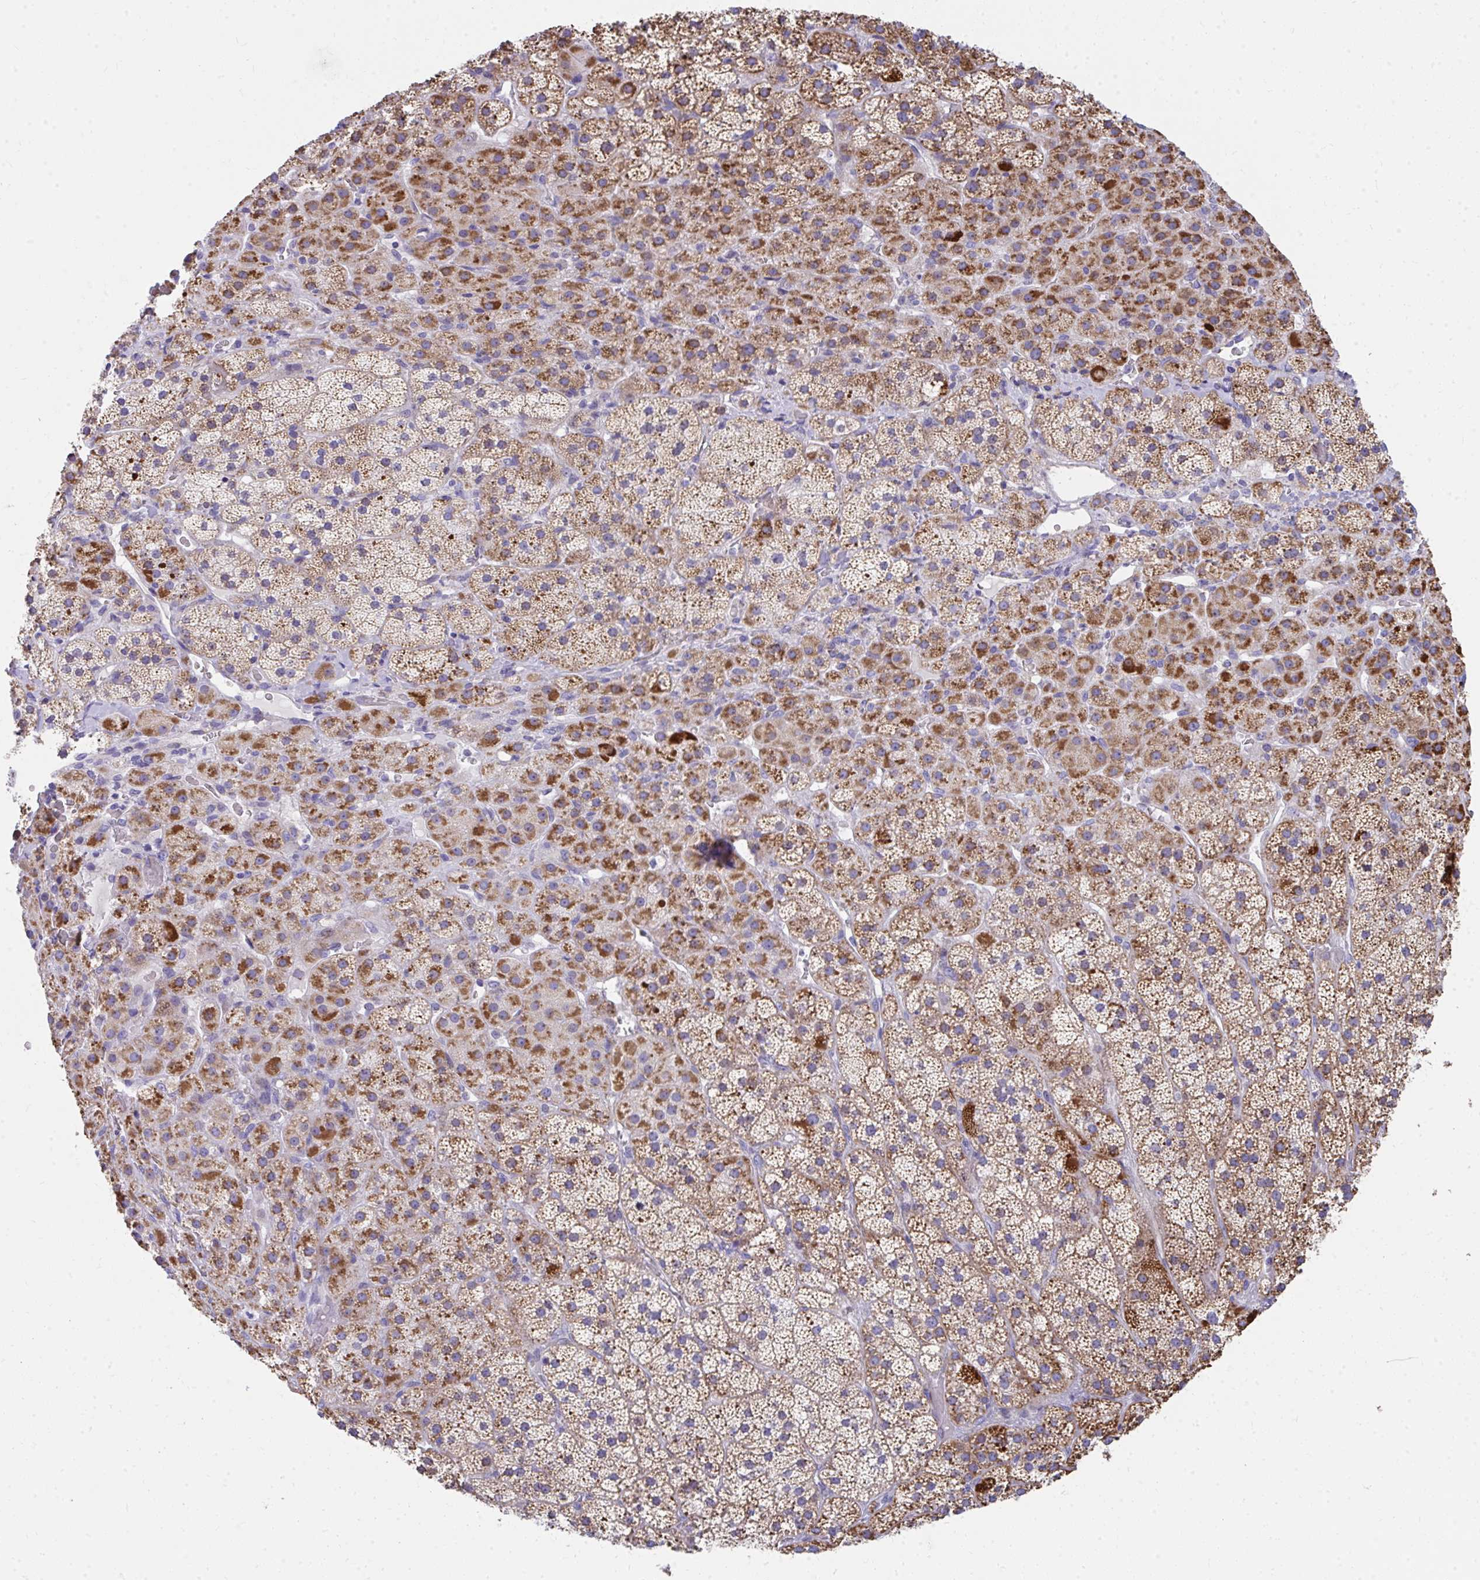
{"staining": {"intensity": "strong", "quantity": ">75%", "location": "cytoplasmic/membranous"}, "tissue": "adrenal gland", "cell_type": "Glandular cells", "image_type": "normal", "snomed": [{"axis": "morphology", "description": "Normal tissue, NOS"}, {"axis": "topography", "description": "Adrenal gland"}], "caption": "IHC histopathology image of benign human adrenal gland stained for a protein (brown), which demonstrates high levels of strong cytoplasmic/membranous expression in about >75% of glandular cells.", "gene": "IL37", "patient": {"sex": "male", "age": 57}}